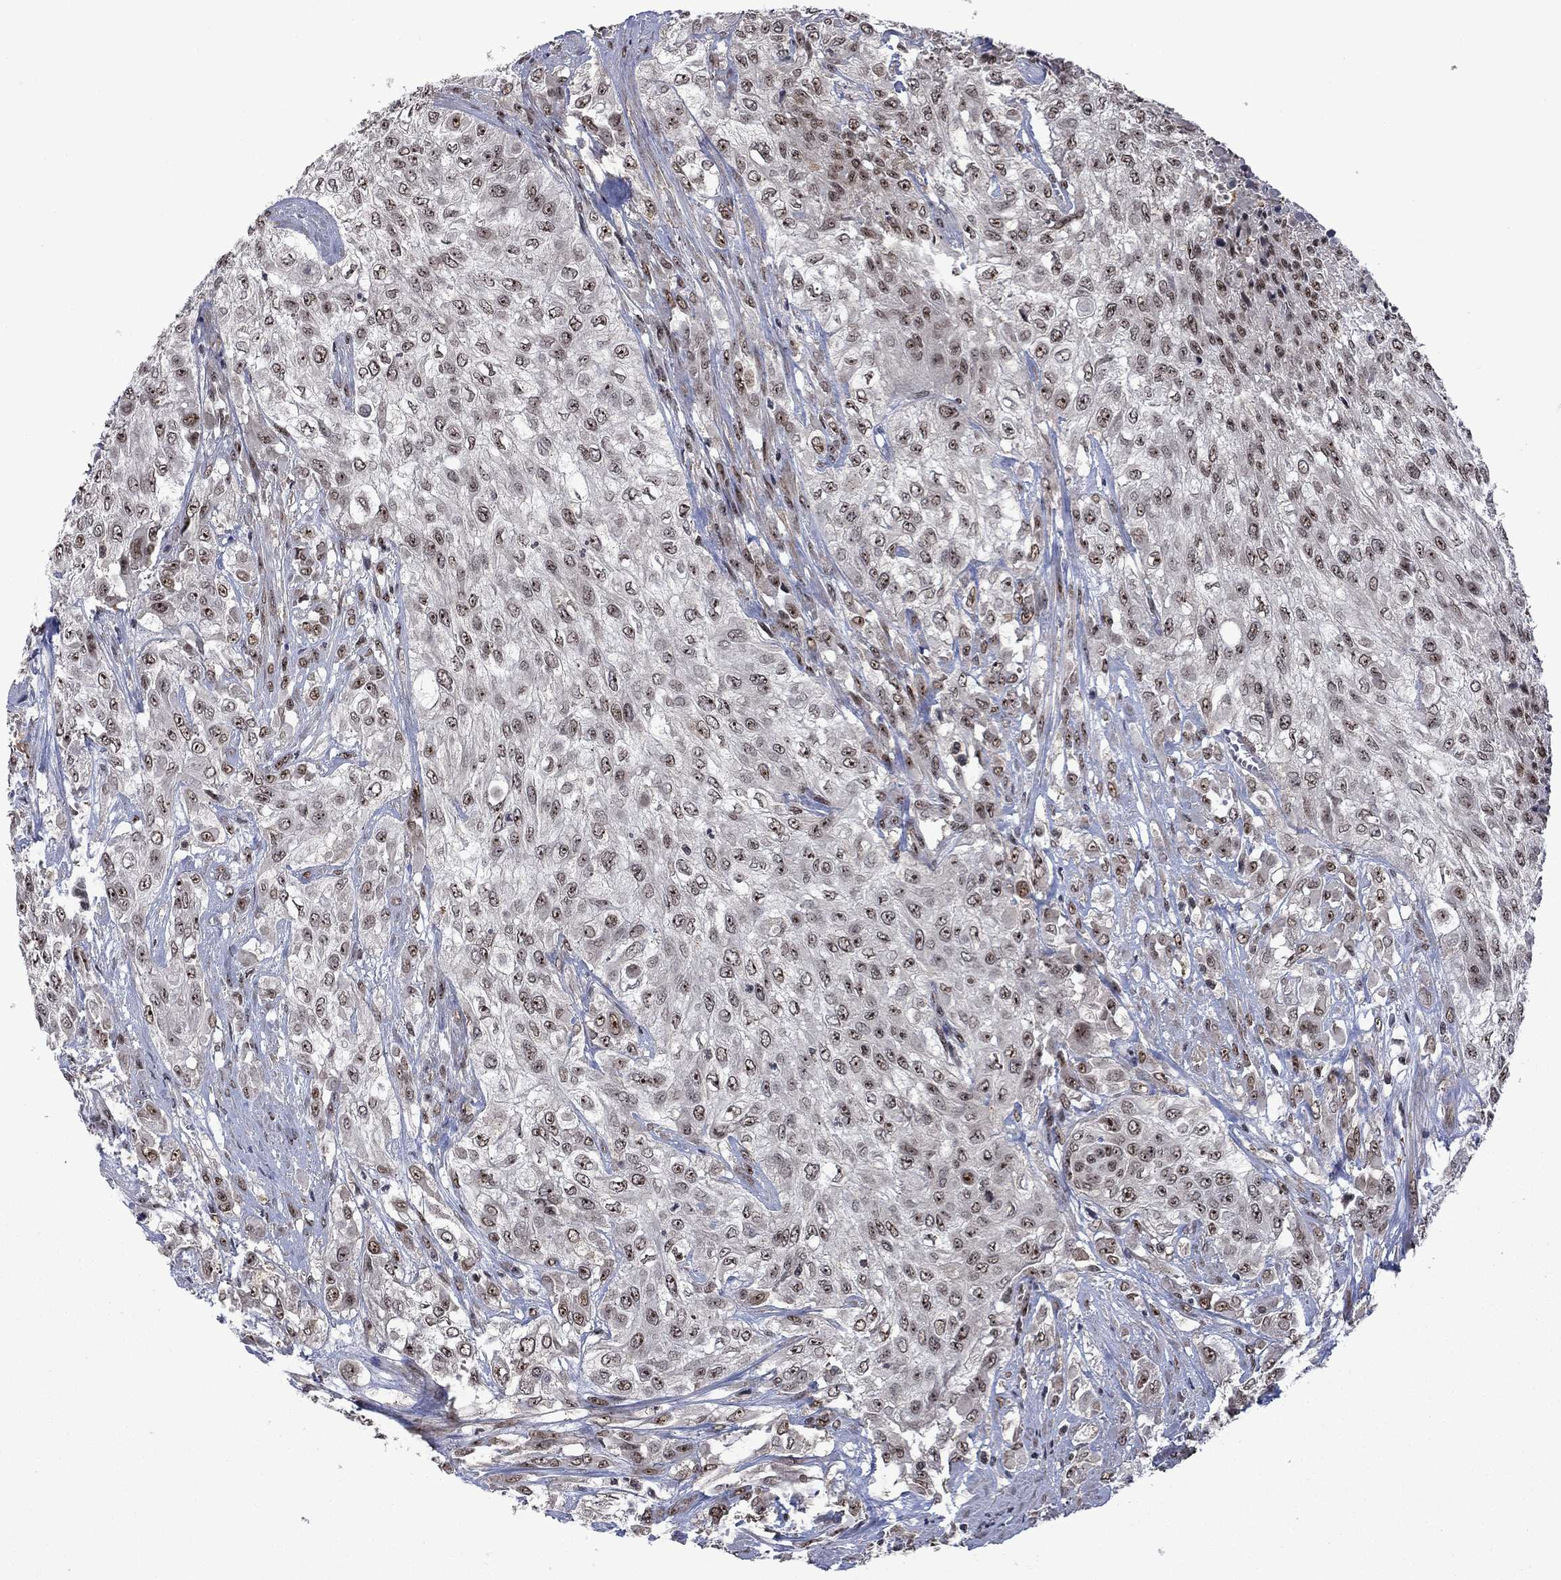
{"staining": {"intensity": "moderate", "quantity": "<25%", "location": "nuclear"}, "tissue": "urothelial cancer", "cell_type": "Tumor cells", "image_type": "cancer", "snomed": [{"axis": "morphology", "description": "Urothelial carcinoma, High grade"}, {"axis": "topography", "description": "Urinary bladder"}], "caption": "Human urothelial carcinoma (high-grade) stained with a protein marker reveals moderate staining in tumor cells.", "gene": "FBL", "patient": {"sex": "male", "age": 57}}